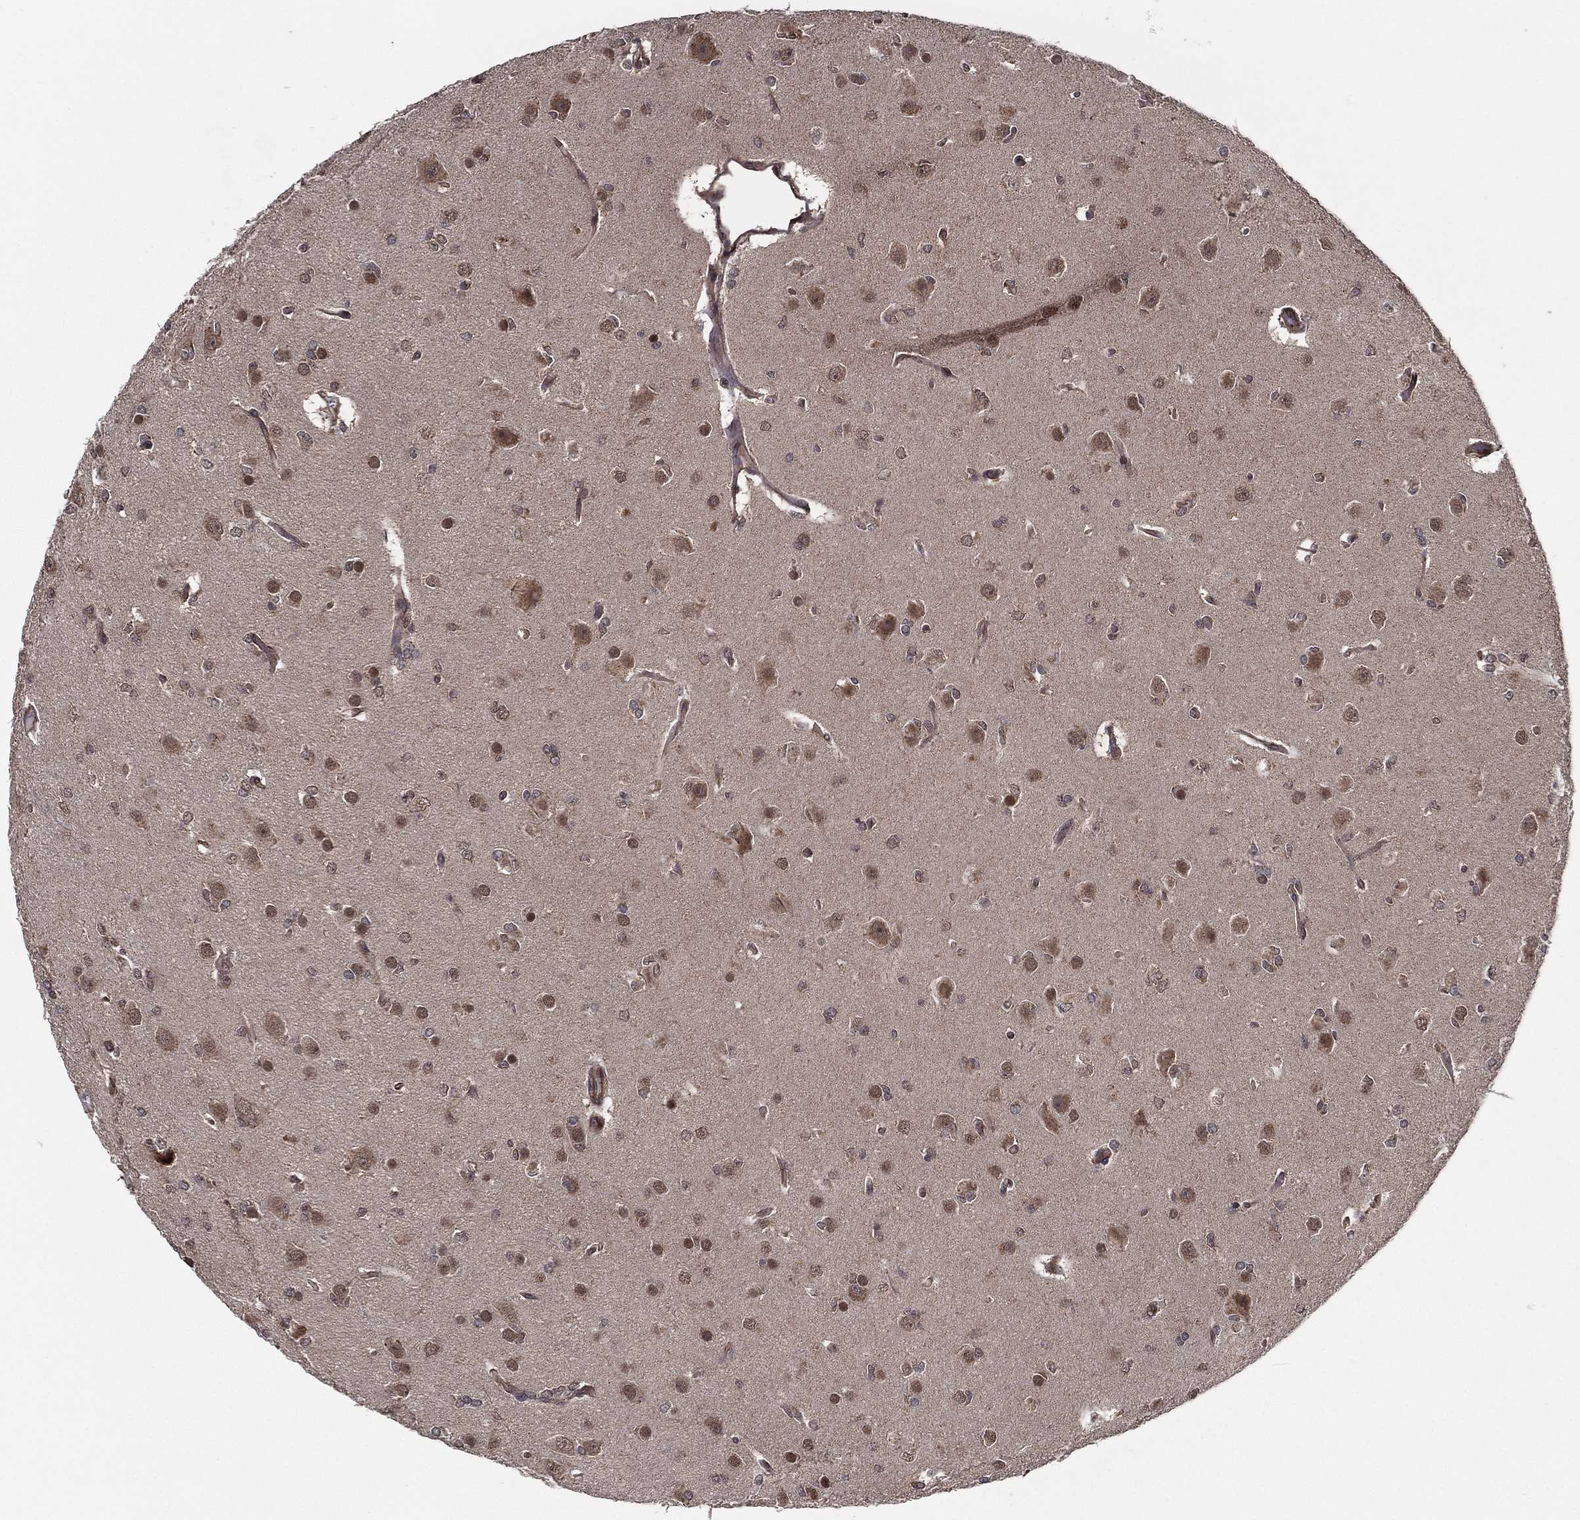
{"staining": {"intensity": "moderate", "quantity": "<25%", "location": "cytoplasmic/membranous,nuclear"}, "tissue": "glioma", "cell_type": "Tumor cells", "image_type": "cancer", "snomed": [{"axis": "morphology", "description": "Glioma, malignant, Low grade"}, {"axis": "topography", "description": "Brain"}], "caption": "Malignant low-grade glioma stained for a protein demonstrates moderate cytoplasmic/membranous and nuclear positivity in tumor cells.", "gene": "UACA", "patient": {"sex": "male", "age": 27}}